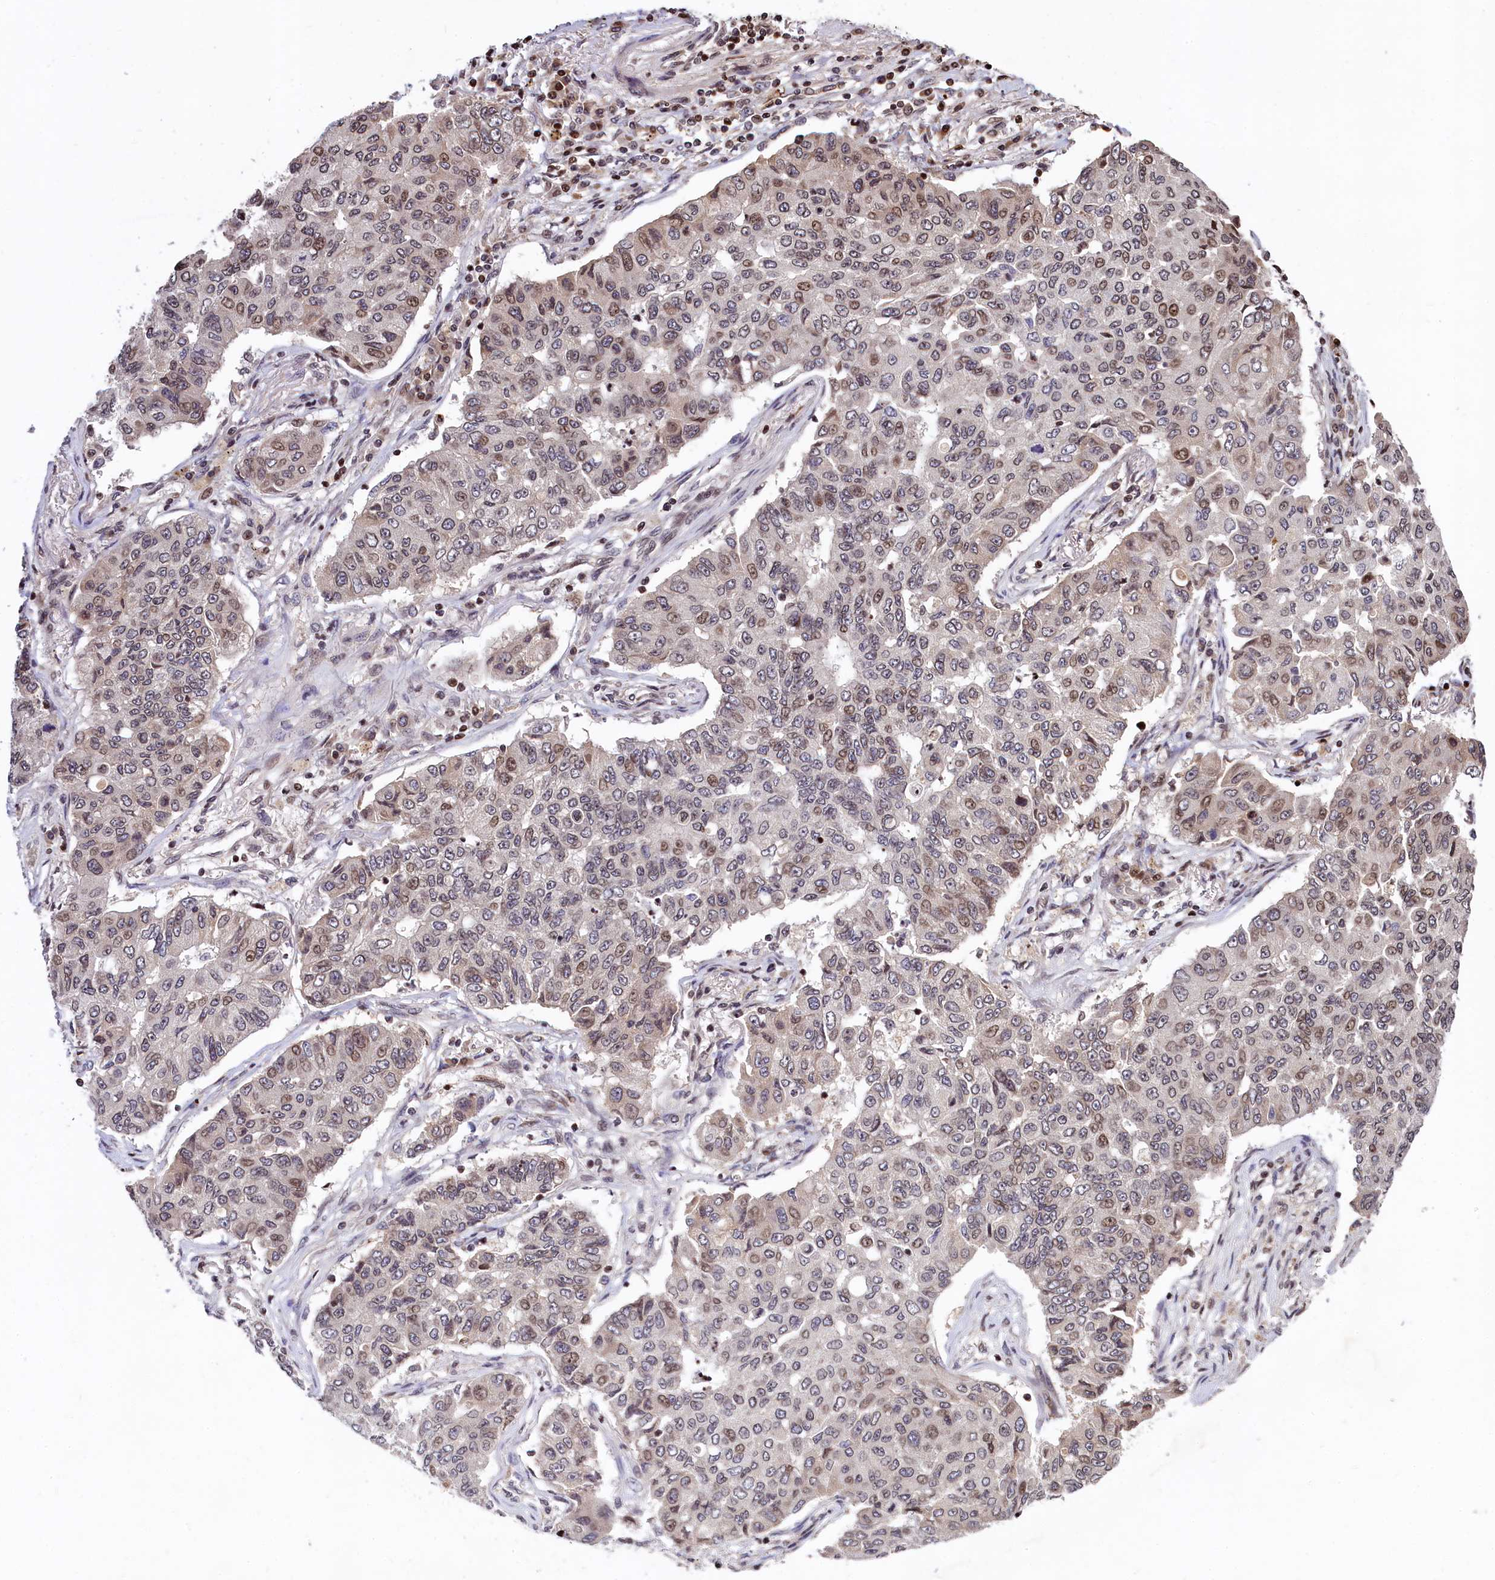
{"staining": {"intensity": "moderate", "quantity": "<25%", "location": "nuclear"}, "tissue": "lung cancer", "cell_type": "Tumor cells", "image_type": "cancer", "snomed": [{"axis": "morphology", "description": "Squamous cell carcinoma, NOS"}, {"axis": "topography", "description": "Lung"}], "caption": "Immunohistochemistry (IHC) histopathology image of human lung cancer stained for a protein (brown), which exhibits low levels of moderate nuclear expression in about <25% of tumor cells.", "gene": "FAM217B", "patient": {"sex": "male", "age": 74}}